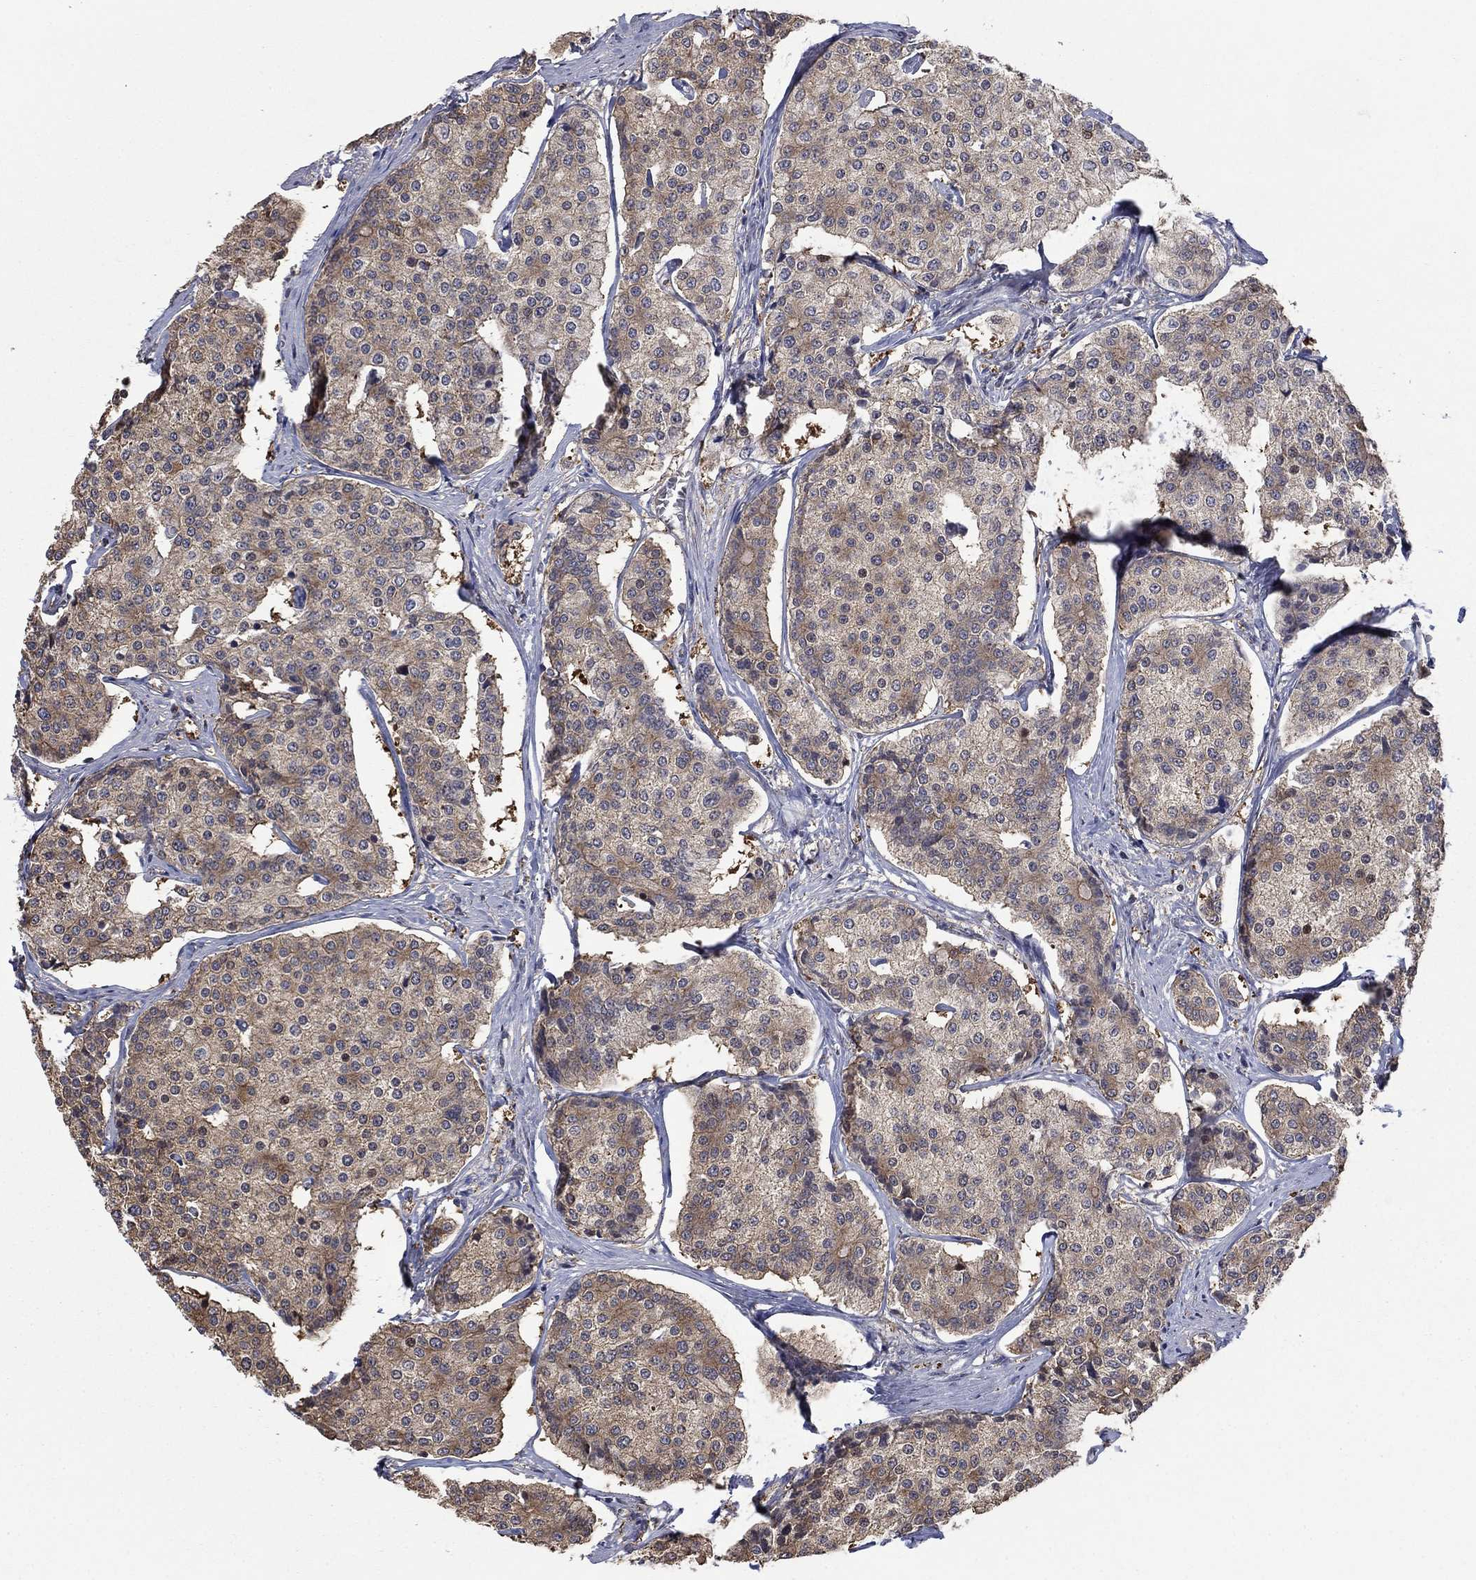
{"staining": {"intensity": "weak", "quantity": ">75%", "location": "cytoplasmic/membranous"}, "tissue": "carcinoid", "cell_type": "Tumor cells", "image_type": "cancer", "snomed": [{"axis": "morphology", "description": "Carcinoid, malignant, NOS"}, {"axis": "topography", "description": "Small intestine"}], "caption": "The immunohistochemical stain labels weak cytoplasmic/membranous positivity in tumor cells of malignant carcinoid tissue. (DAB IHC with brightfield microscopy, high magnification).", "gene": "PDZD2", "patient": {"sex": "female", "age": 65}}